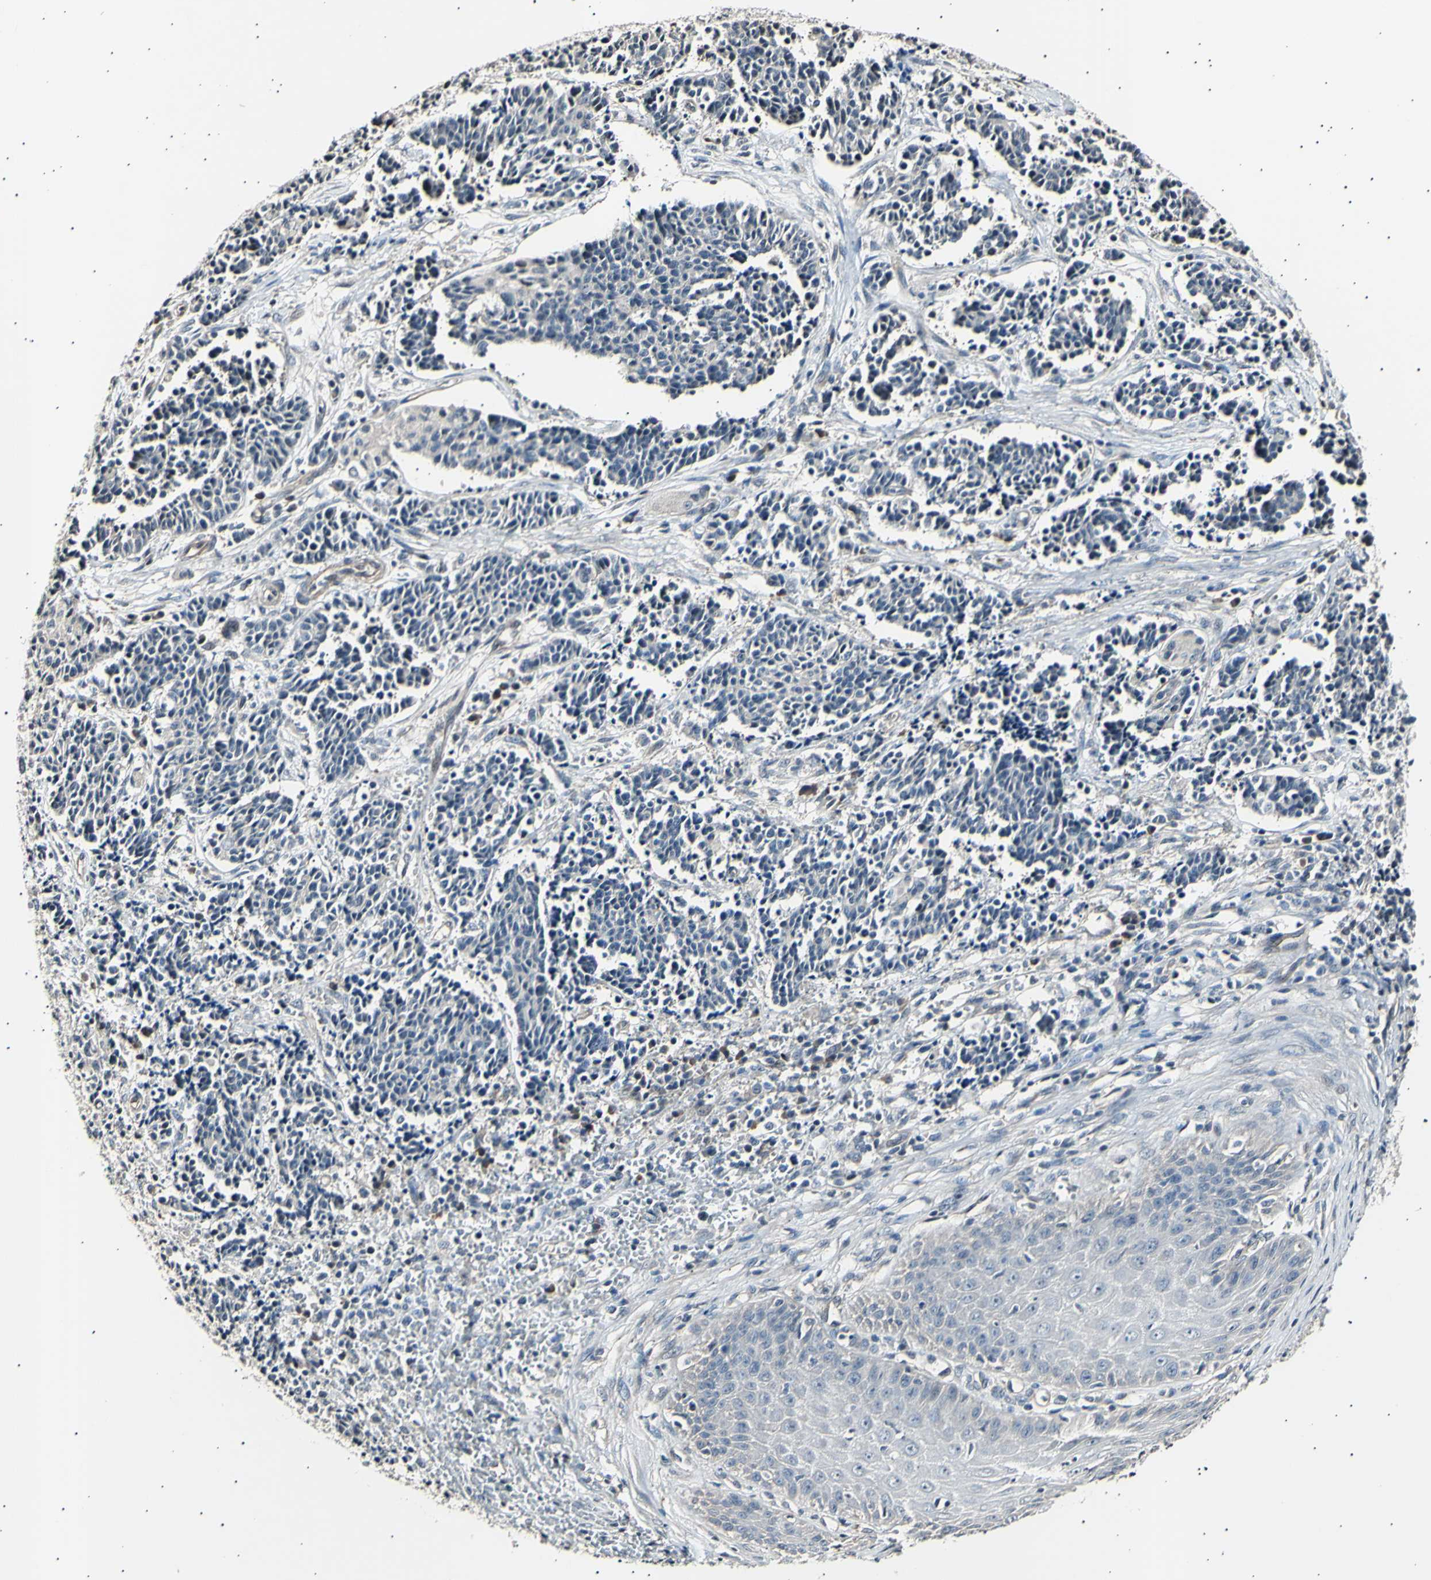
{"staining": {"intensity": "negative", "quantity": "none", "location": "none"}, "tissue": "cervical cancer", "cell_type": "Tumor cells", "image_type": "cancer", "snomed": [{"axis": "morphology", "description": "Squamous cell carcinoma, NOS"}, {"axis": "topography", "description": "Cervix"}], "caption": "The histopathology image demonstrates no significant expression in tumor cells of cervical squamous cell carcinoma.", "gene": "AK1", "patient": {"sex": "female", "age": 35}}